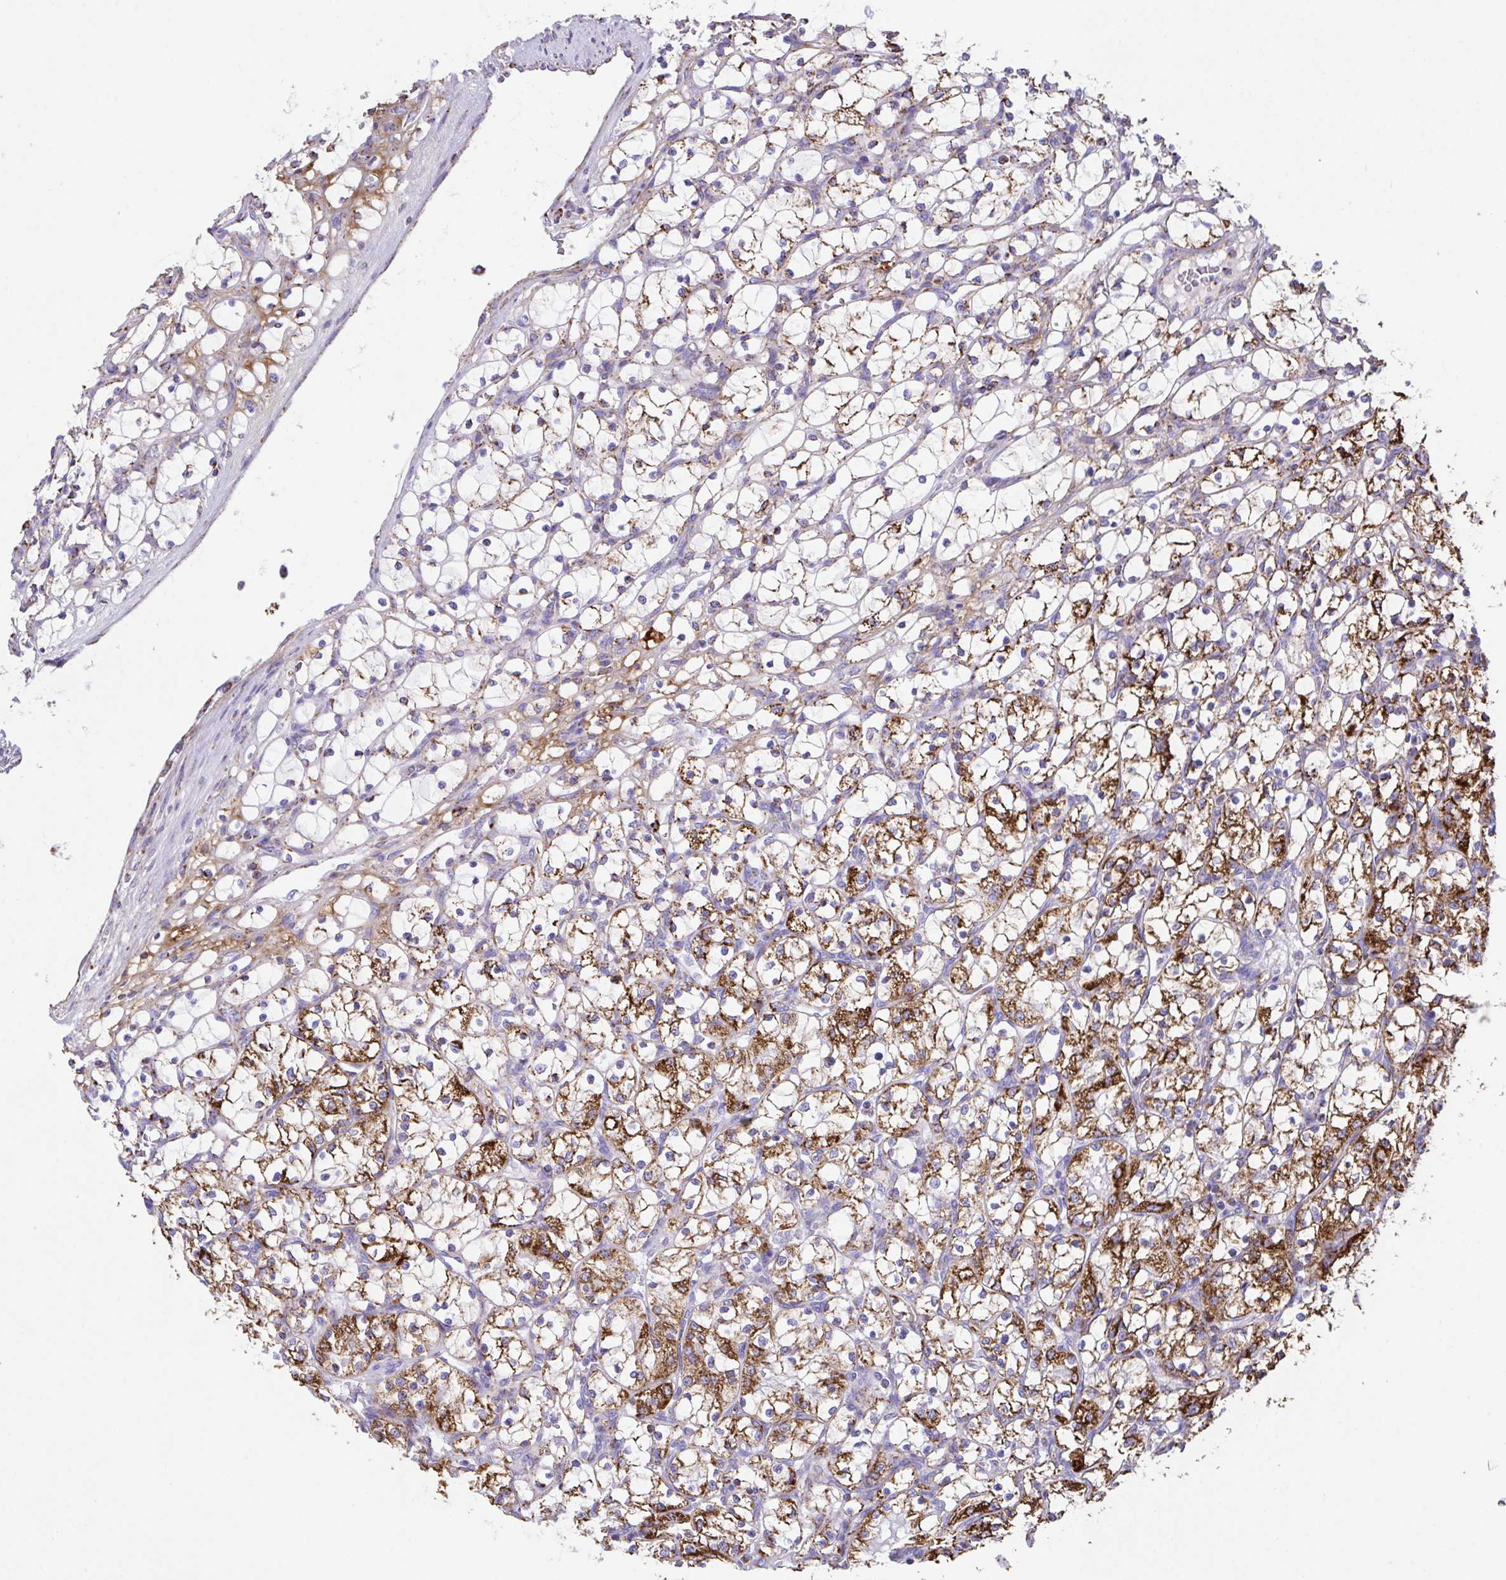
{"staining": {"intensity": "strong", "quantity": ">75%", "location": "cytoplasmic/membranous"}, "tissue": "renal cancer", "cell_type": "Tumor cells", "image_type": "cancer", "snomed": [{"axis": "morphology", "description": "Adenocarcinoma, NOS"}, {"axis": "topography", "description": "Kidney"}], "caption": "A micrograph of human adenocarcinoma (renal) stained for a protein demonstrates strong cytoplasmic/membranous brown staining in tumor cells.", "gene": "PCMTD2", "patient": {"sex": "female", "age": 69}}